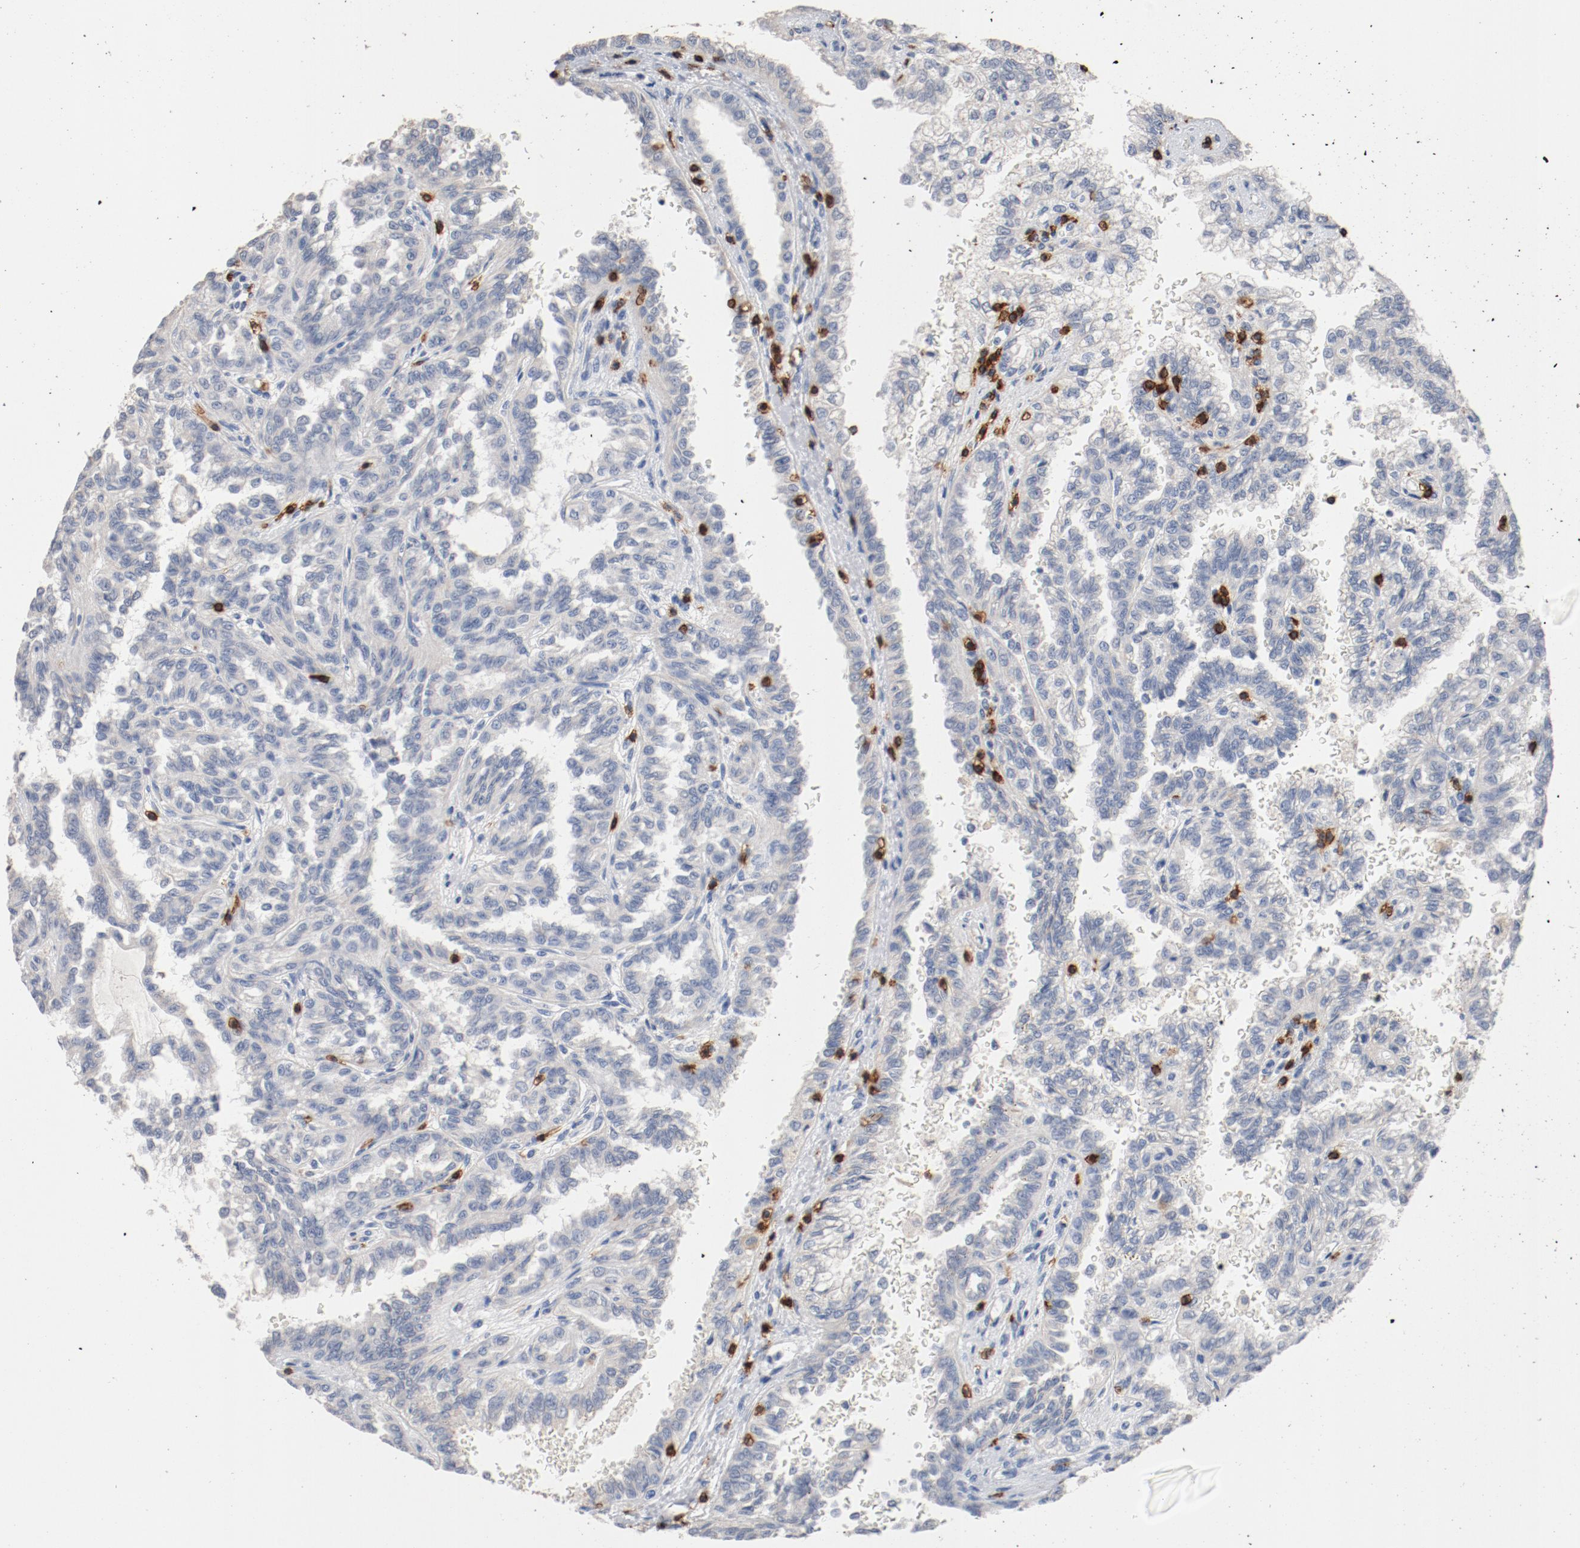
{"staining": {"intensity": "negative", "quantity": "none", "location": "none"}, "tissue": "renal cancer", "cell_type": "Tumor cells", "image_type": "cancer", "snomed": [{"axis": "morphology", "description": "Inflammation, NOS"}, {"axis": "morphology", "description": "Adenocarcinoma, NOS"}, {"axis": "topography", "description": "Kidney"}], "caption": "This micrograph is of renal cancer (adenocarcinoma) stained with IHC to label a protein in brown with the nuclei are counter-stained blue. There is no expression in tumor cells.", "gene": "CD247", "patient": {"sex": "male", "age": 68}}